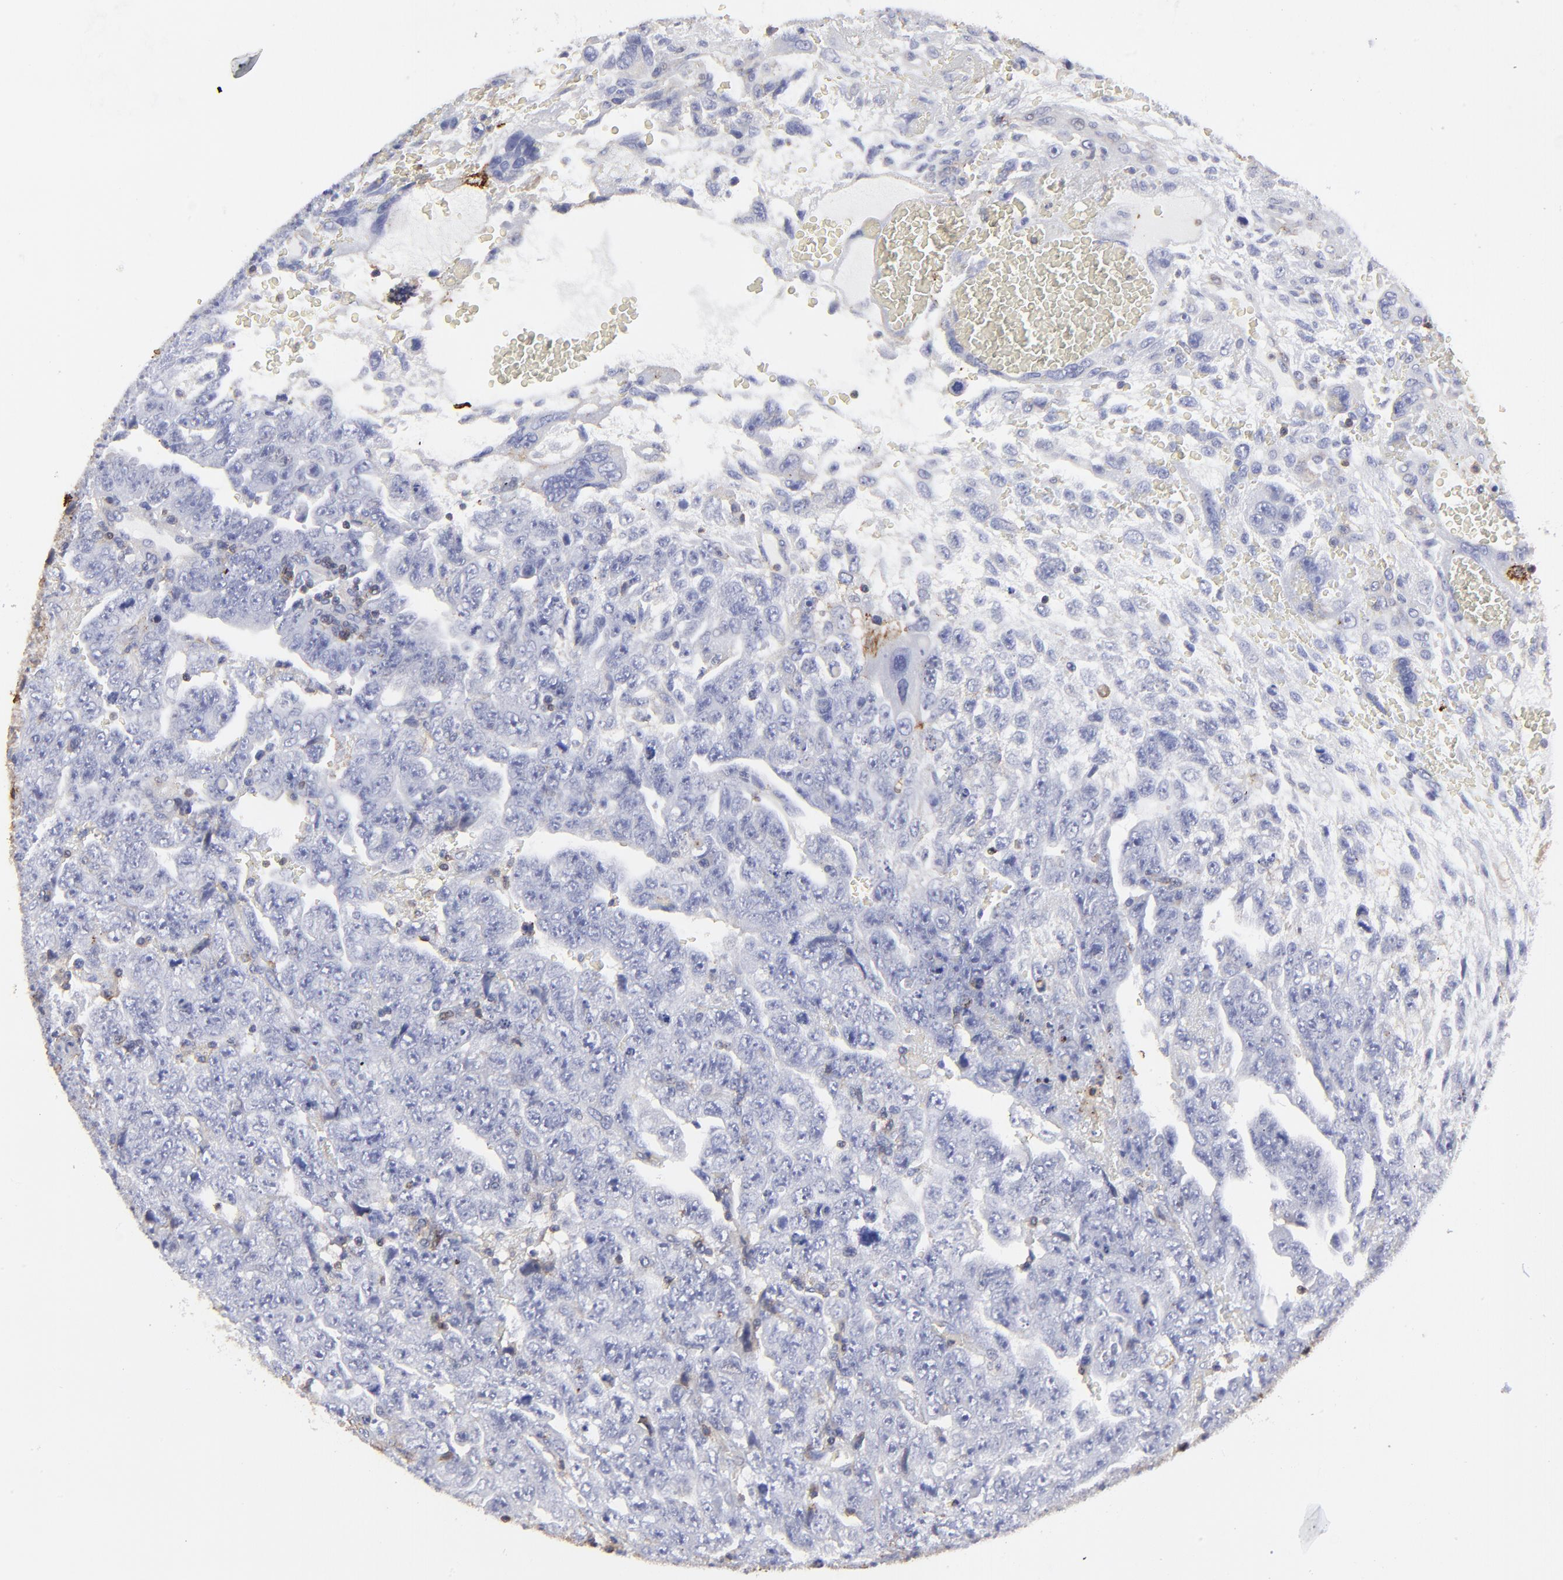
{"staining": {"intensity": "negative", "quantity": "none", "location": "none"}, "tissue": "testis cancer", "cell_type": "Tumor cells", "image_type": "cancer", "snomed": [{"axis": "morphology", "description": "Carcinoma, Embryonal, NOS"}, {"axis": "topography", "description": "Testis"}], "caption": "Testis cancer (embryonal carcinoma) was stained to show a protein in brown. There is no significant positivity in tumor cells.", "gene": "ANXA6", "patient": {"sex": "male", "age": 28}}